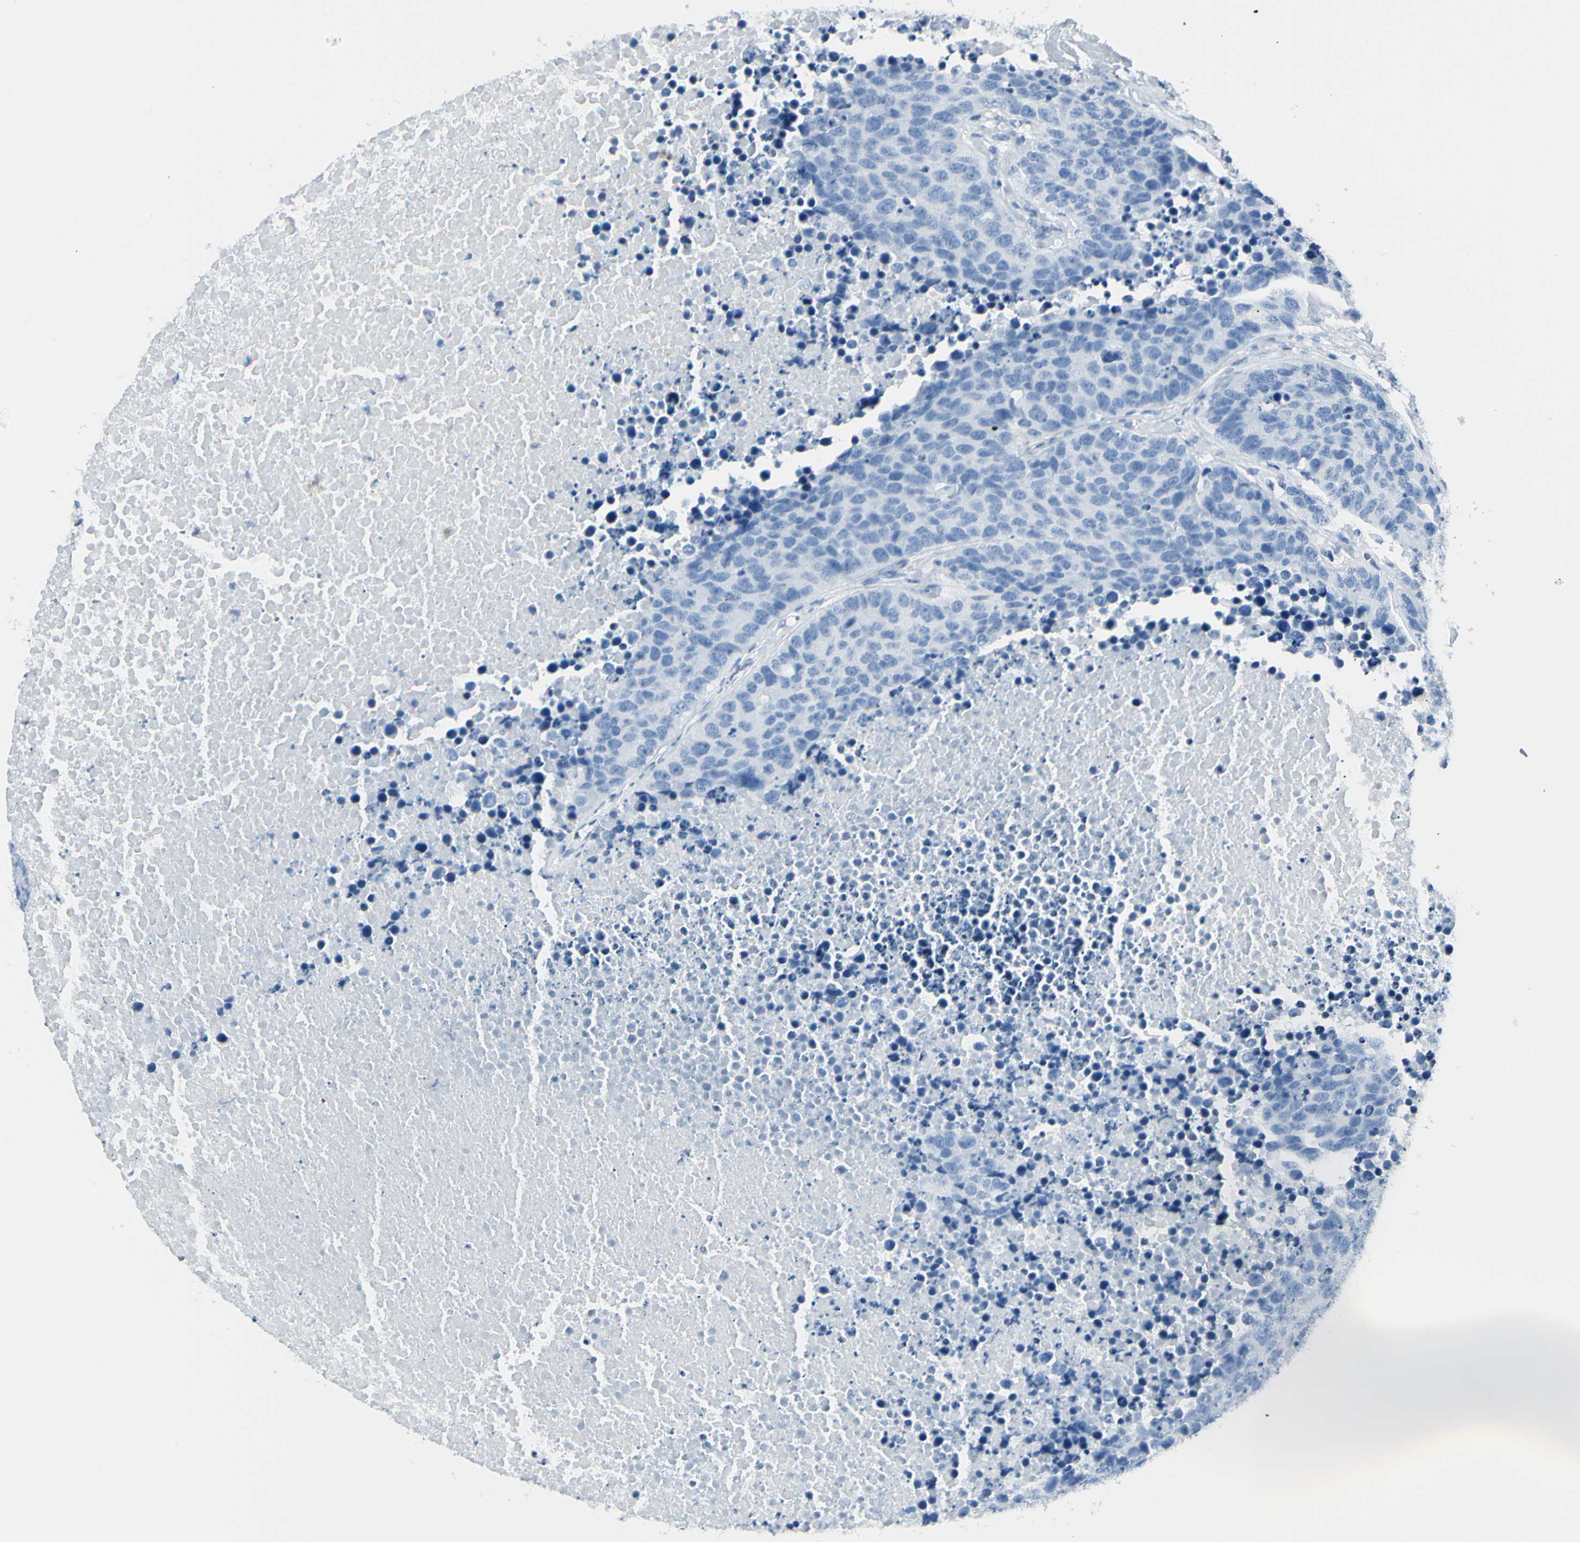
{"staining": {"intensity": "negative", "quantity": "none", "location": "none"}, "tissue": "carcinoid", "cell_type": "Tumor cells", "image_type": "cancer", "snomed": [{"axis": "morphology", "description": "Carcinoid, malignant, NOS"}, {"axis": "topography", "description": "Lung"}], "caption": "DAB immunohistochemical staining of carcinoid displays no significant staining in tumor cells.", "gene": "ZNF557", "patient": {"sex": "male", "age": 60}}